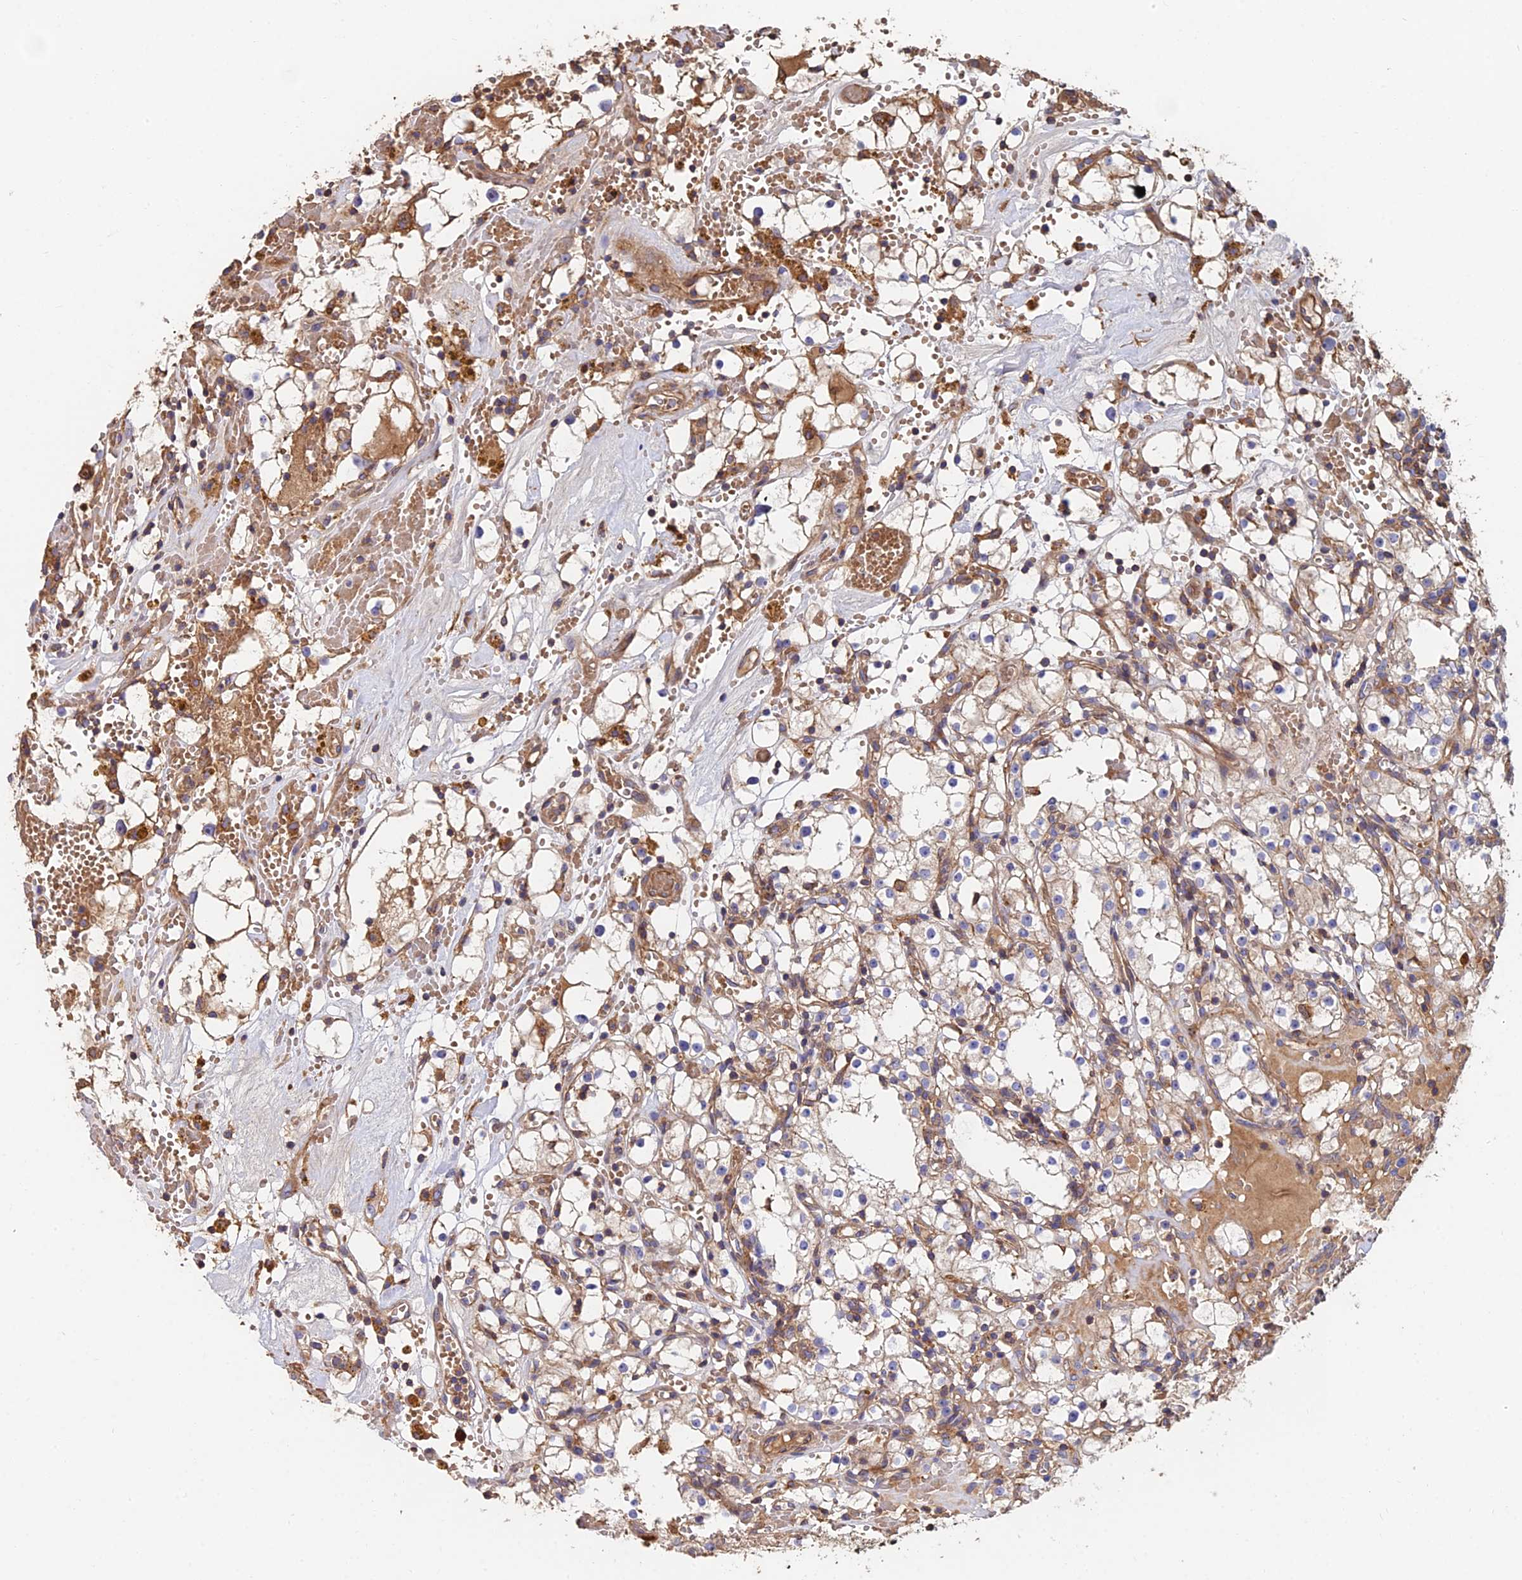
{"staining": {"intensity": "weak", "quantity": "<25%", "location": "cytoplasmic/membranous"}, "tissue": "renal cancer", "cell_type": "Tumor cells", "image_type": "cancer", "snomed": [{"axis": "morphology", "description": "Adenocarcinoma, NOS"}, {"axis": "topography", "description": "Kidney"}], "caption": "DAB (3,3'-diaminobenzidine) immunohistochemical staining of renal adenocarcinoma exhibits no significant positivity in tumor cells. (DAB (3,3'-diaminobenzidine) IHC, high magnification).", "gene": "EXT1", "patient": {"sex": "male", "age": 56}}